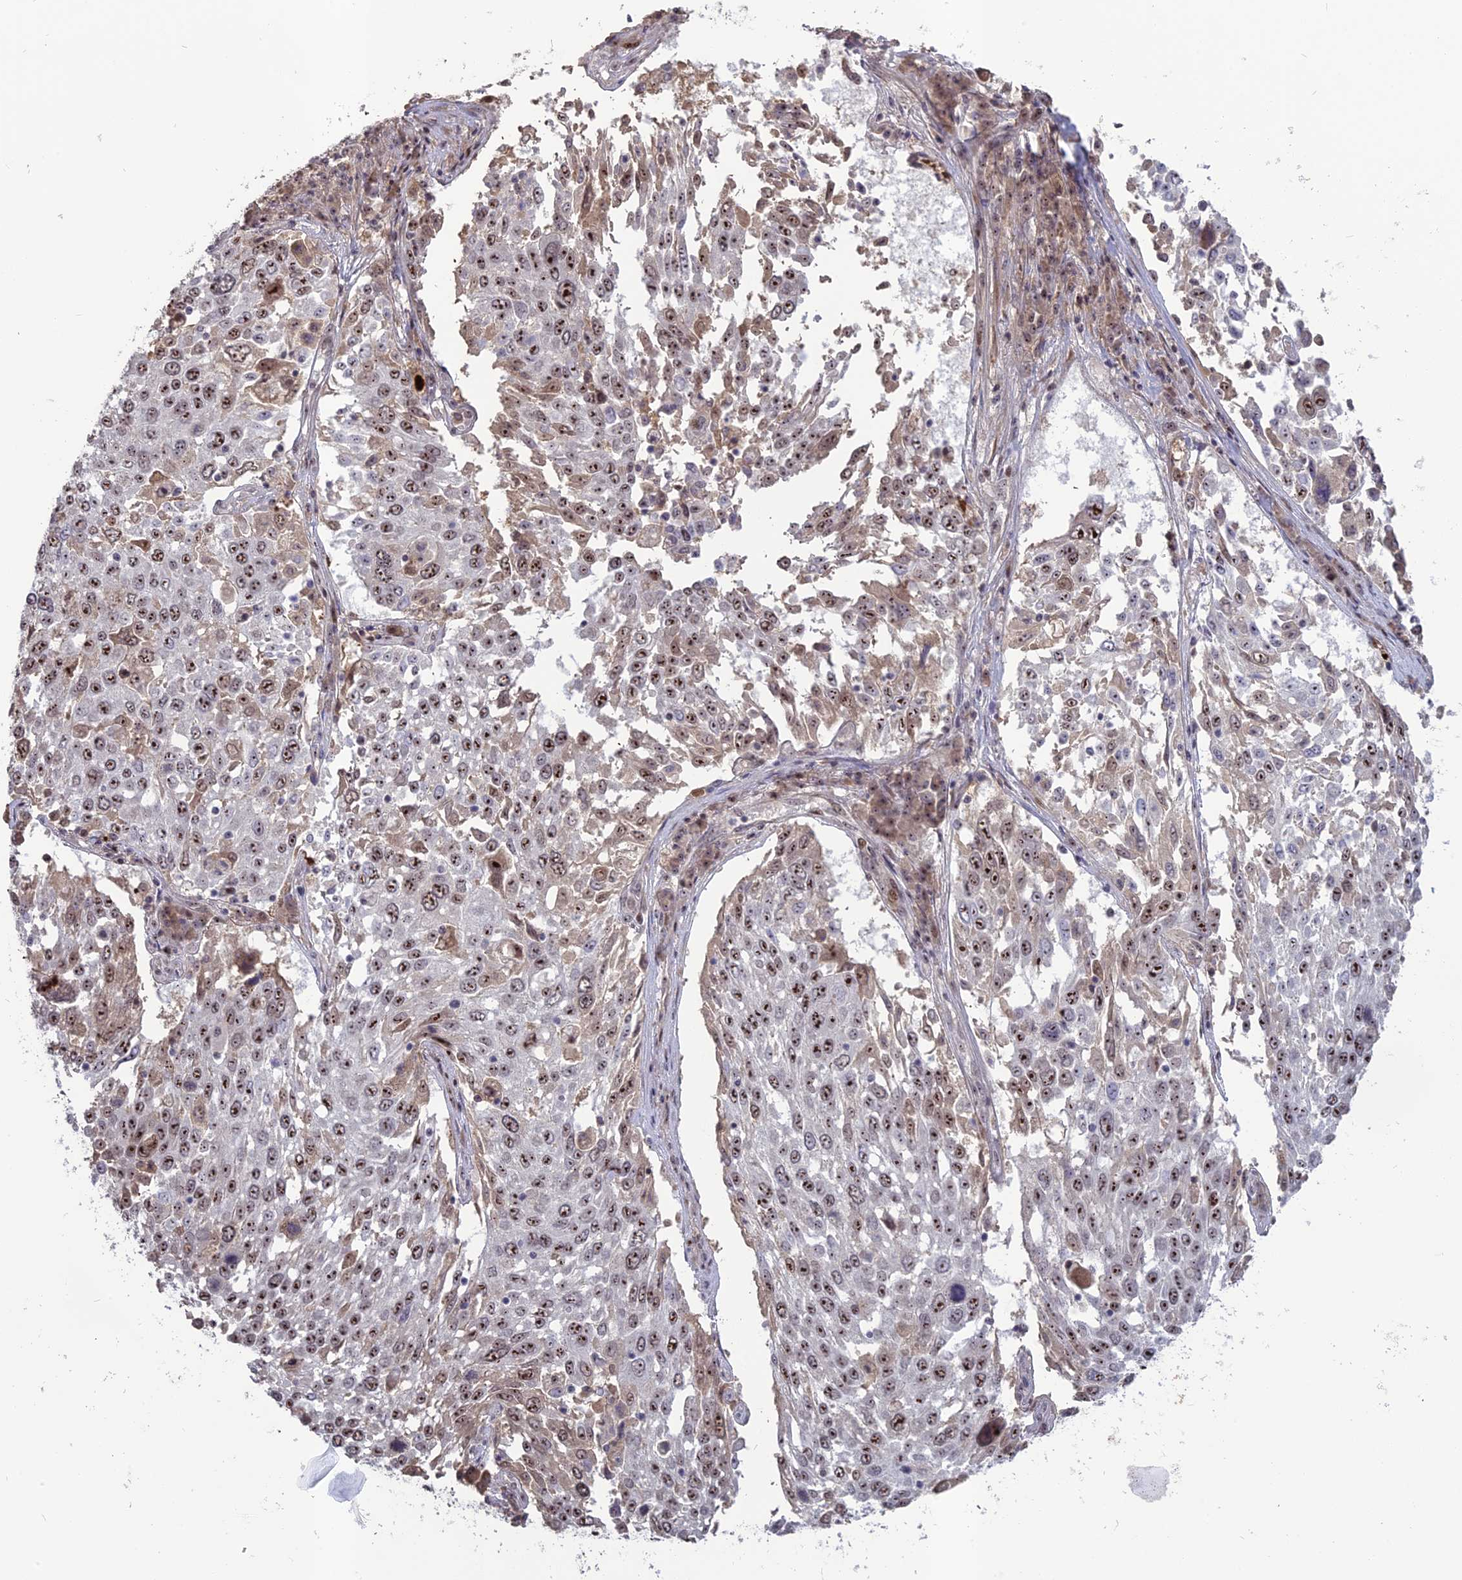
{"staining": {"intensity": "strong", "quantity": ">75%", "location": "nuclear"}, "tissue": "lung cancer", "cell_type": "Tumor cells", "image_type": "cancer", "snomed": [{"axis": "morphology", "description": "Squamous cell carcinoma, NOS"}, {"axis": "topography", "description": "Lung"}], "caption": "The immunohistochemical stain labels strong nuclear positivity in tumor cells of lung cancer tissue.", "gene": "FAM131A", "patient": {"sex": "male", "age": 65}}